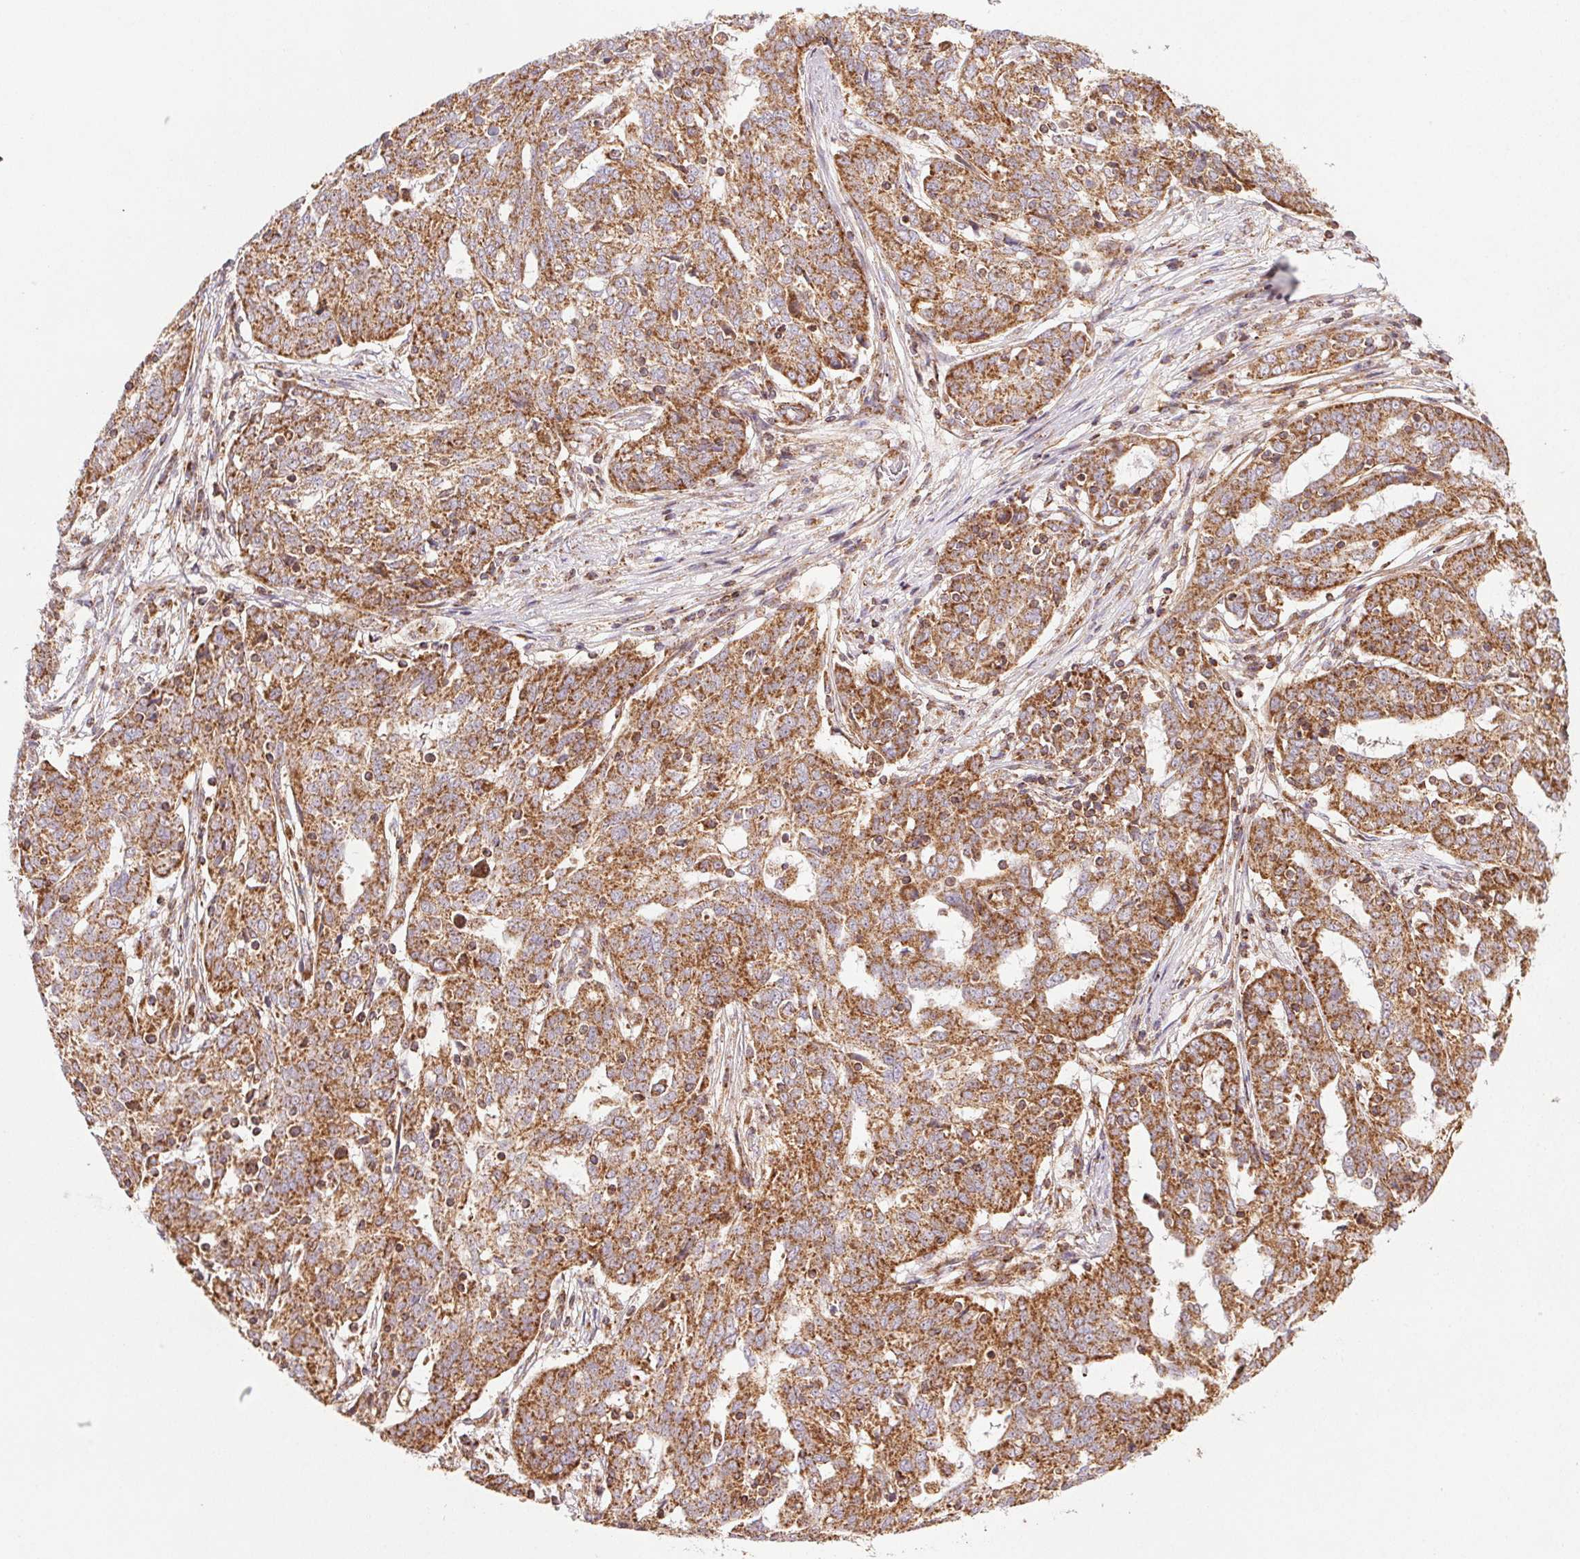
{"staining": {"intensity": "moderate", "quantity": ">75%", "location": "cytoplasmic/membranous"}, "tissue": "ovarian cancer", "cell_type": "Tumor cells", "image_type": "cancer", "snomed": [{"axis": "morphology", "description": "Cystadenocarcinoma, serous, NOS"}, {"axis": "topography", "description": "Ovary"}], "caption": "Moderate cytoplasmic/membranous positivity for a protein is seen in about >75% of tumor cells of serous cystadenocarcinoma (ovarian) using immunohistochemistry.", "gene": "CLPB", "patient": {"sex": "female", "age": 67}}